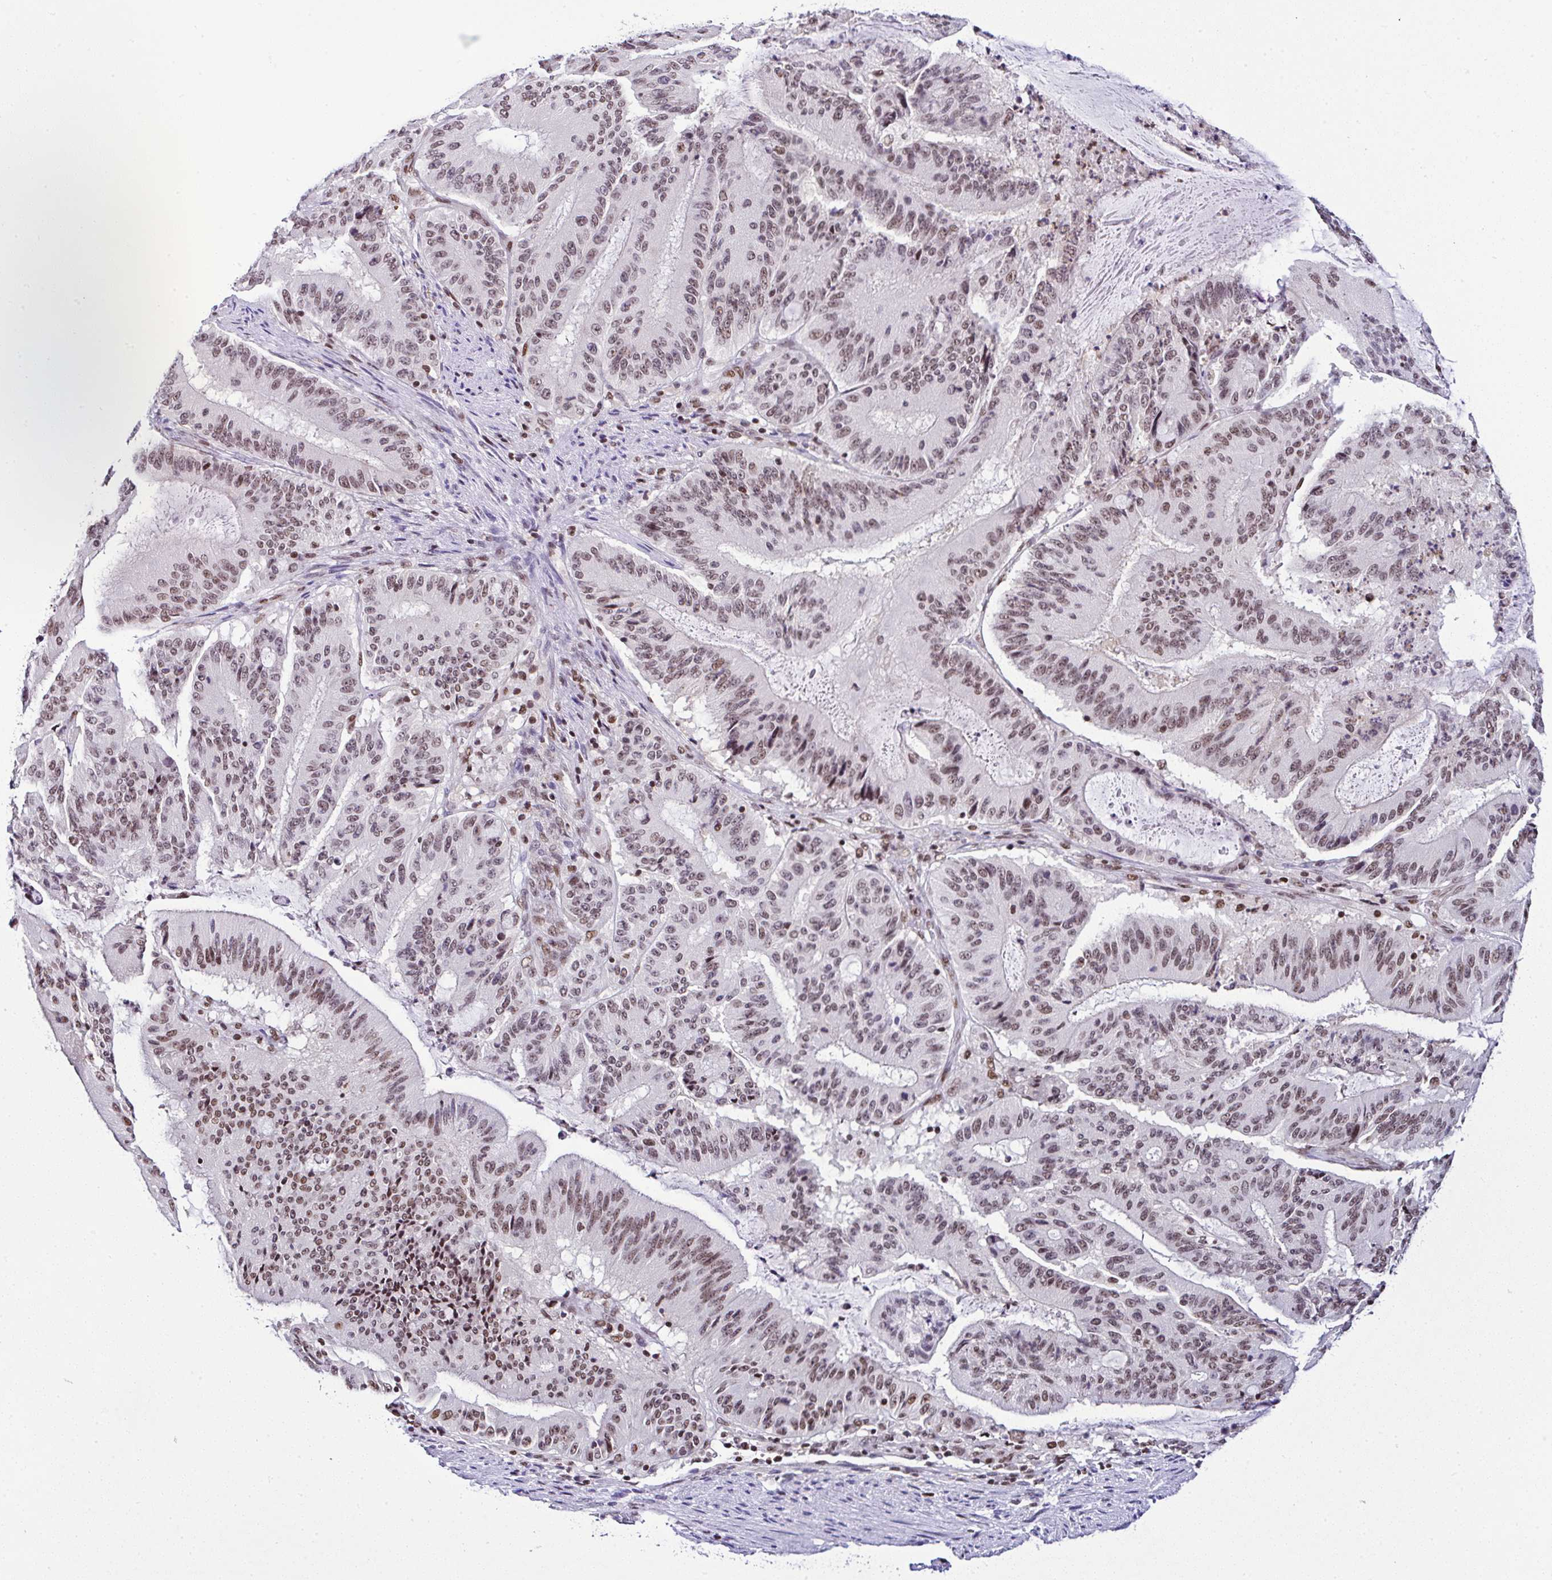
{"staining": {"intensity": "moderate", "quantity": ">75%", "location": "nuclear"}, "tissue": "liver cancer", "cell_type": "Tumor cells", "image_type": "cancer", "snomed": [{"axis": "morphology", "description": "Normal tissue, NOS"}, {"axis": "morphology", "description": "Cholangiocarcinoma"}, {"axis": "topography", "description": "Liver"}, {"axis": "topography", "description": "Peripheral nerve tissue"}], "caption": "Liver cancer stained with a brown dye demonstrates moderate nuclear positive positivity in about >75% of tumor cells.", "gene": "DR1", "patient": {"sex": "female", "age": 73}}